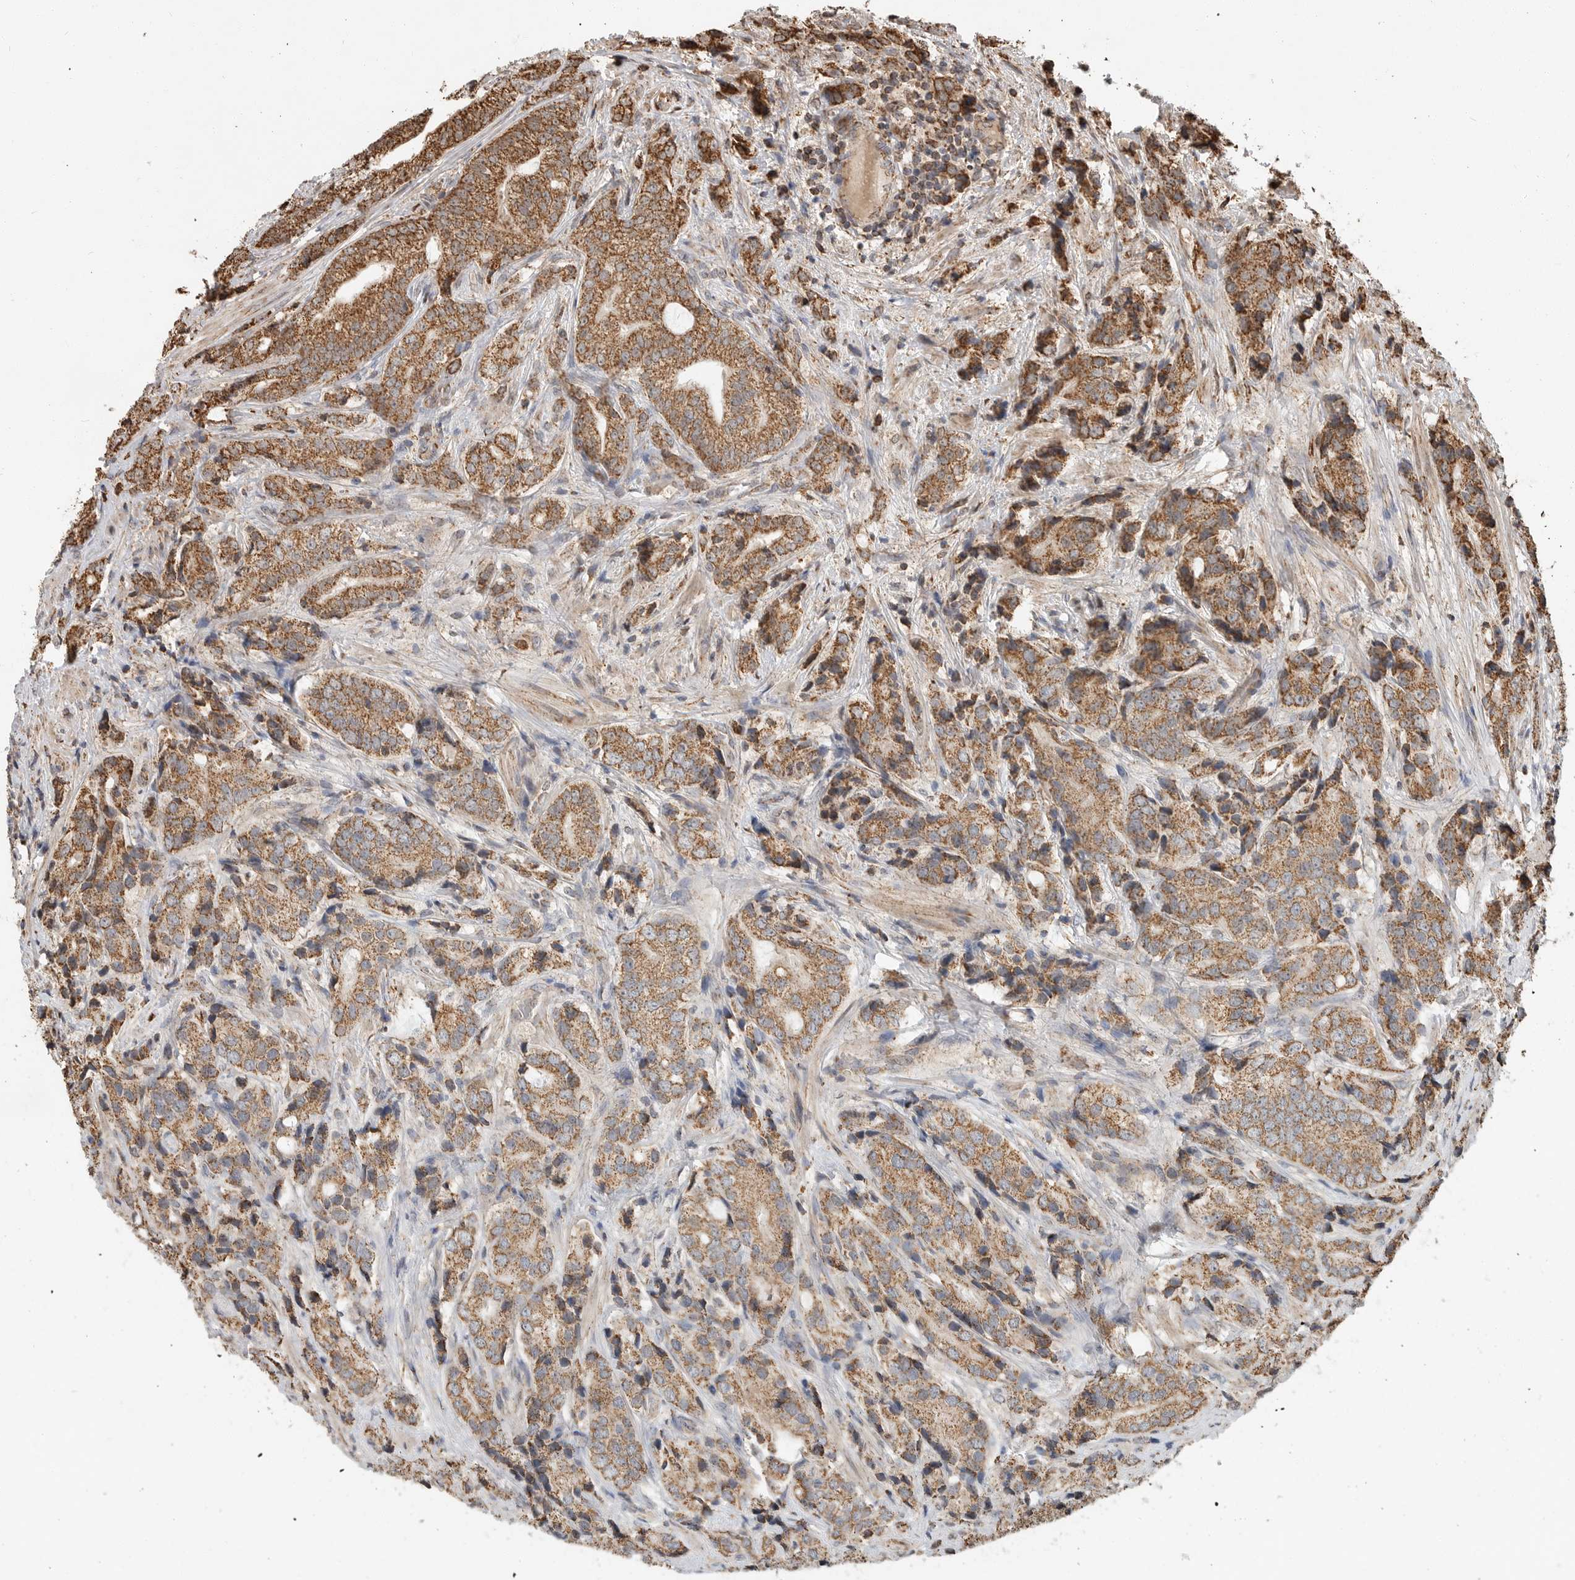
{"staining": {"intensity": "moderate", "quantity": ">75%", "location": "cytoplasmic/membranous"}, "tissue": "prostate cancer", "cell_type": "Tumor cells", "image_type": "cancer", "snomed": [{"axis": "morphology", "description": "Adenocarcinoma, High grade"}, {"axis": "topography", "description": "Prostate"}], "caption": "Immunohistochemistry (IHC) (DAB (3,3'-diaminobenzidine)) staining of human prostate cancer displays moderate cytoplasmic/membranous protein expression in approximately >75% of tumor cells.", "gene": "GCNT2", "patient": {"sex": "male", "age": 57}}